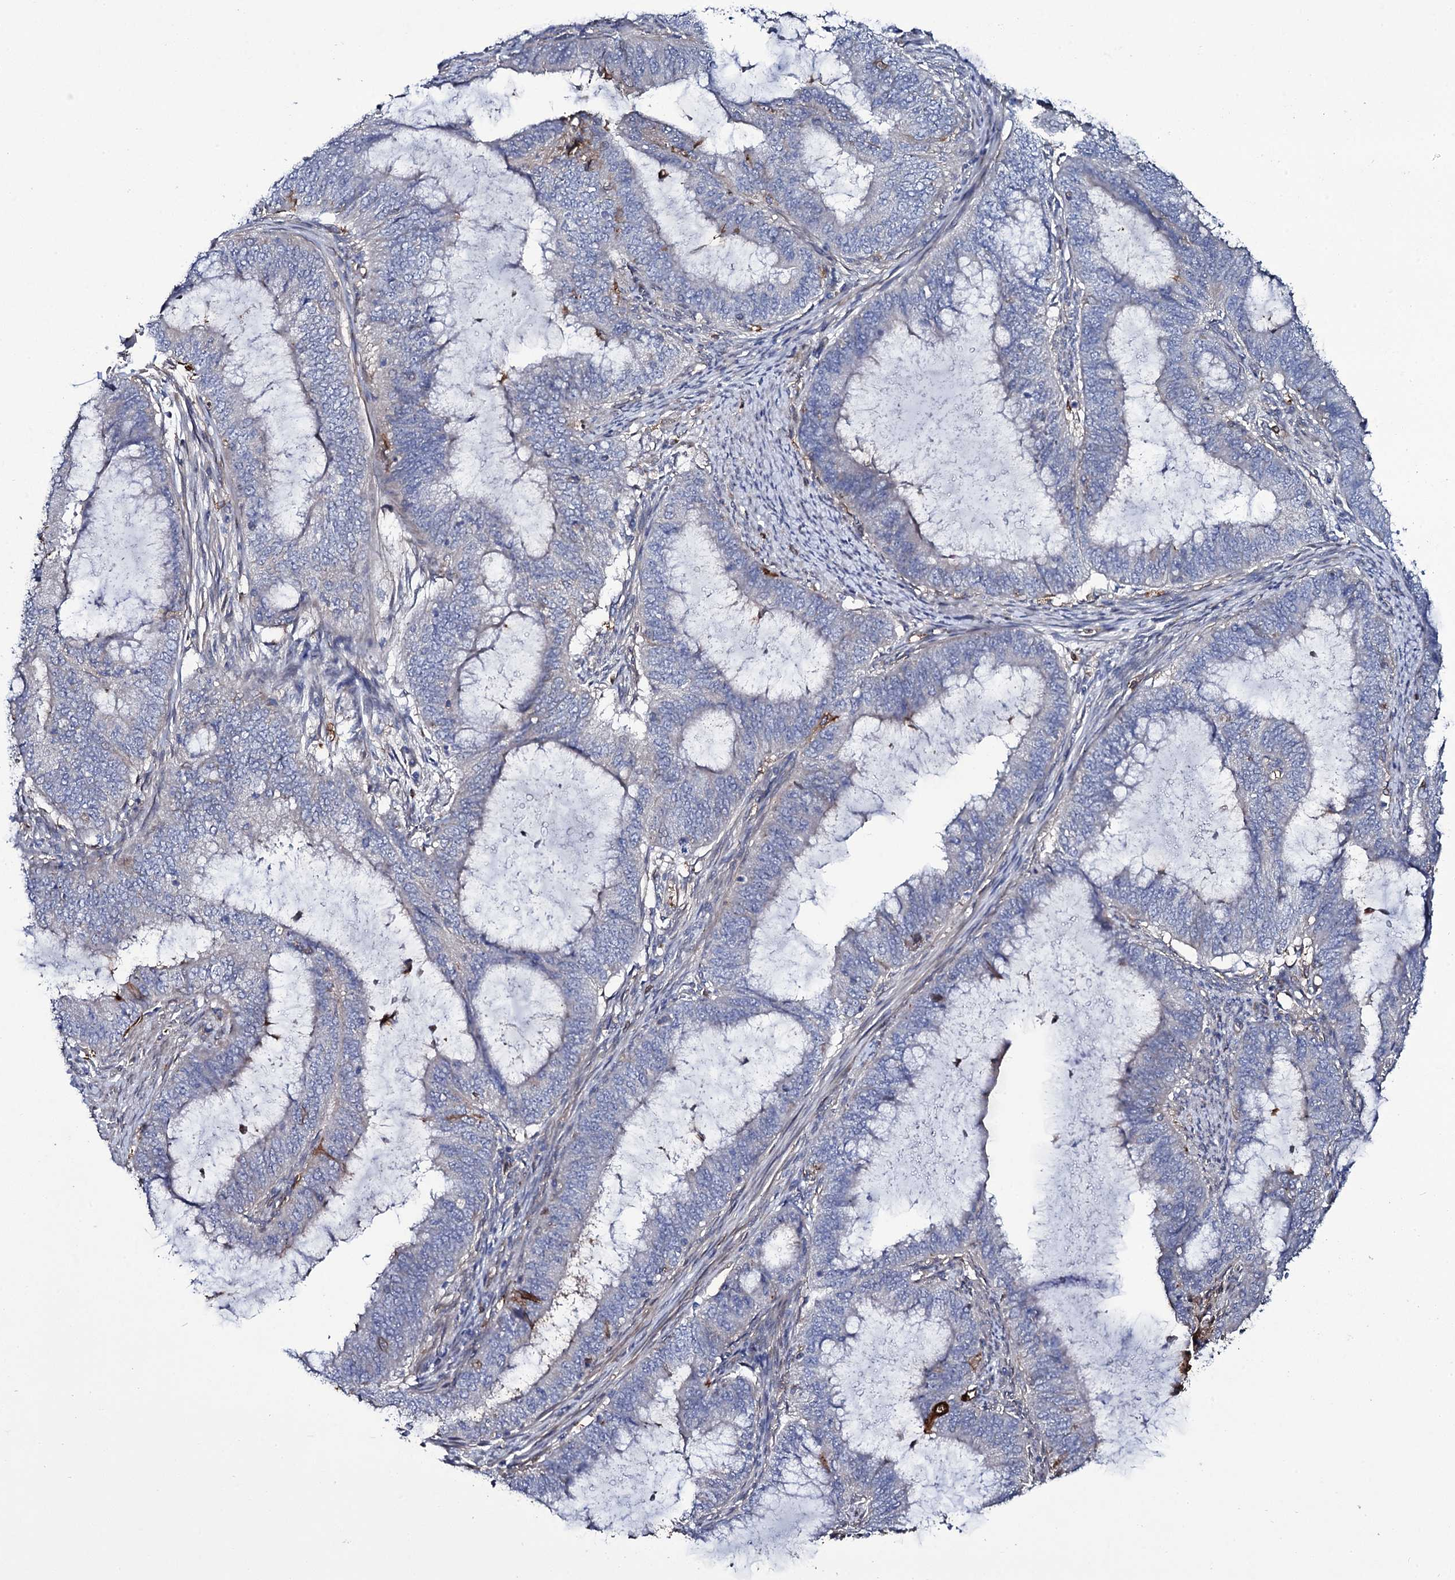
{"staining": {"intensity": "negative", "quantity": "none", "location": "none"}, "tissue": "endometrial cancer", "cell_type": "Tumor cells", "image_type": "cancer", "snomed": [{"axis": "morphology", "description": "Adenocarcinoma, NOS"}, {"axis": "topography", "description": "Endometrium"}], "caption": "The IHC photomicrograph has no significant positivity in tumor cells of endometrial cancer (adenocarcinoma) tissue.", "gene": "TTC23", "patient": {"sex": "female", "age": 51}}